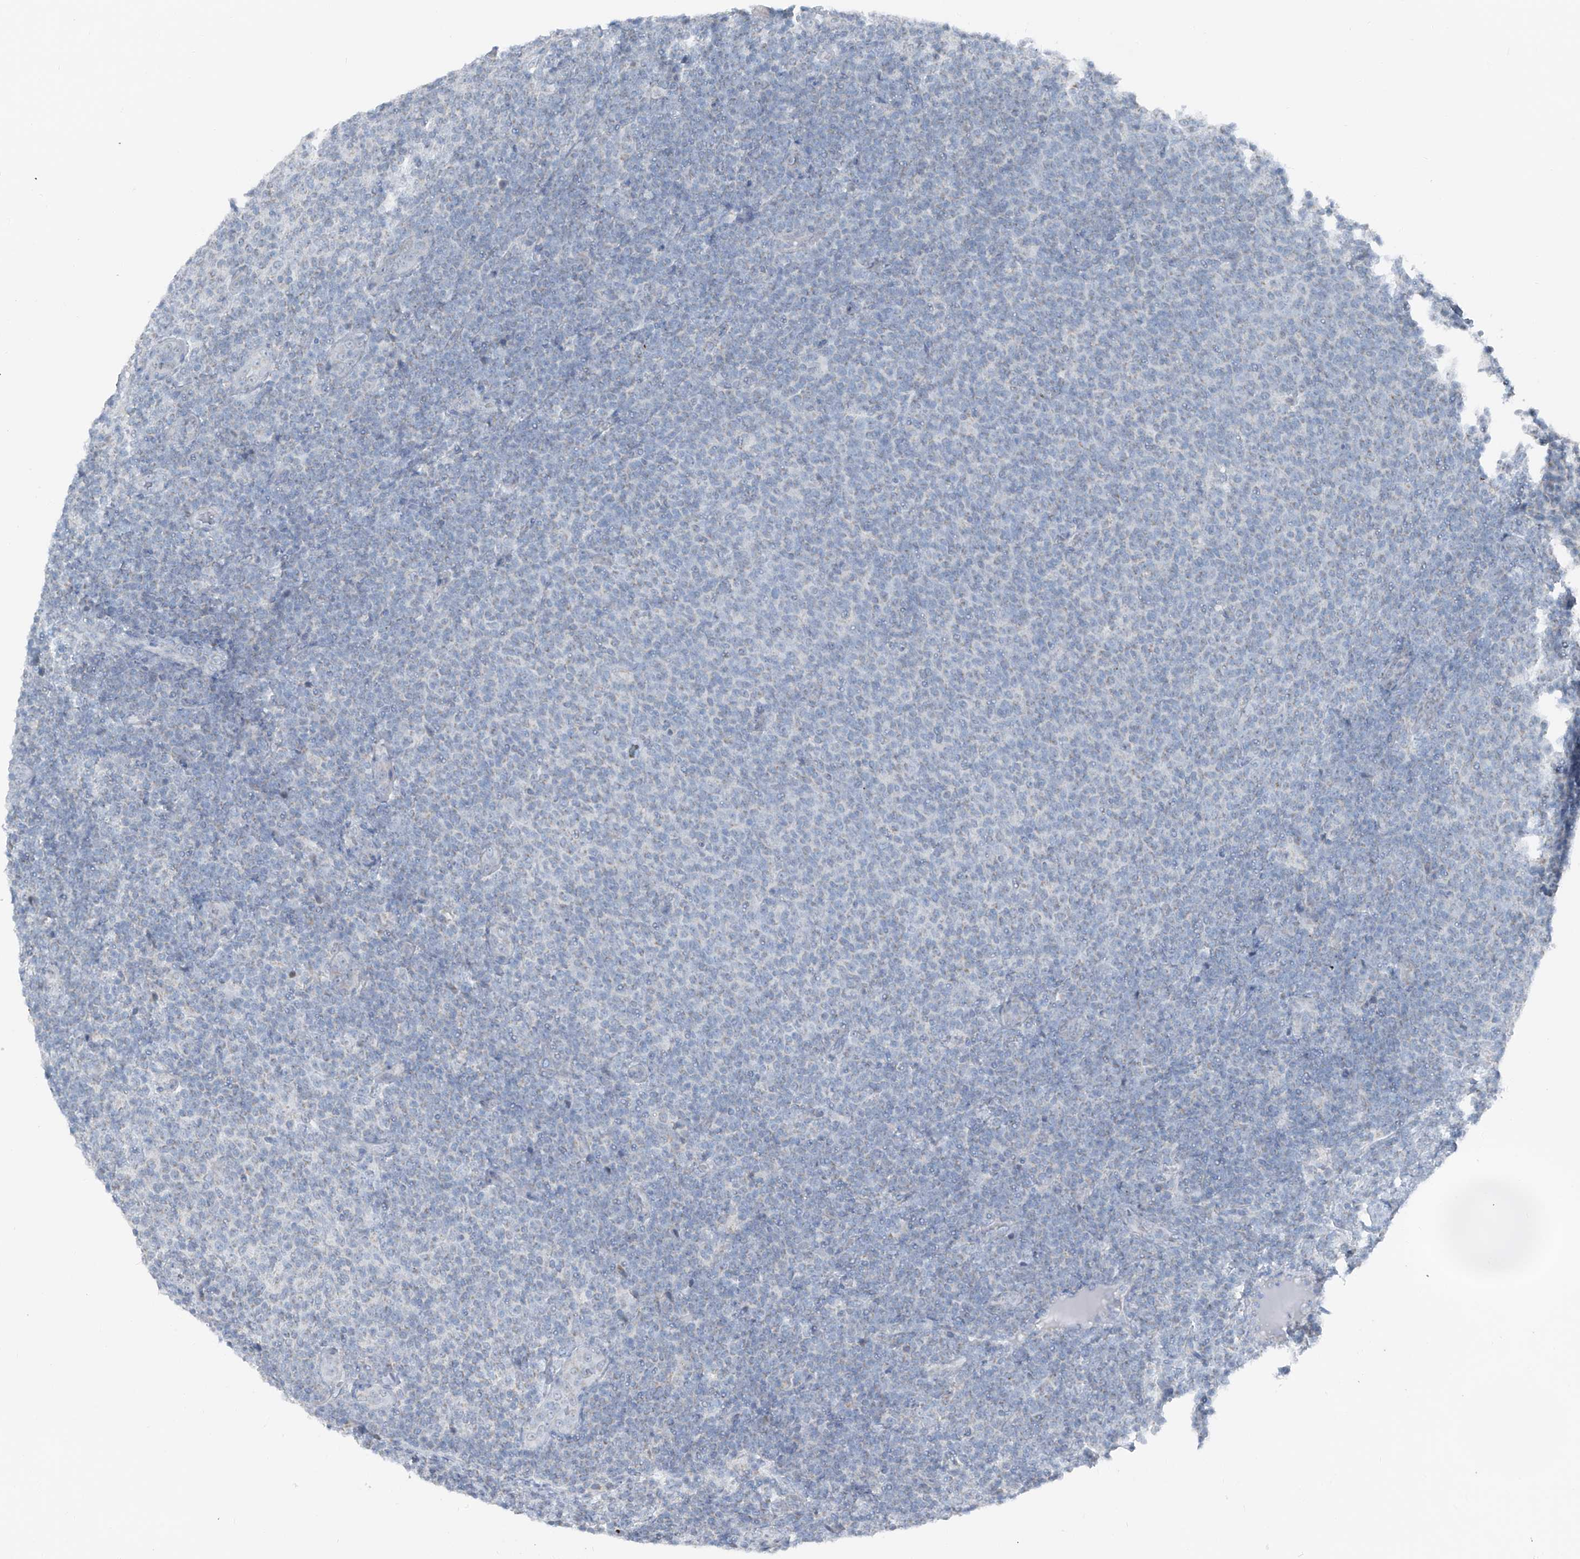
{"staining": {"intensity": "negative", "quantity": "none", "location": "none"}, "tissue": "lymphoma", "cell_type": "Tumor cells", "image_type": "cancer", "snomed": [{"axis": "morphology", "description": "Malignant lymphoma, non-Hodgkin's type, Low grade"}, {"axis": "topography", "description": "Lymph node"}], "caption": "Immunohistochemistry (IHC) micrograph of neoplastic tissue: human lymphoma stained with DAB reveals no significant protein expression in tumor cells. The staining was performed using DAB to visualize the protein expression in brown, while the nuclei were stained in blue with hematoxylin (Magnification: 20x).", "gene": "DYRK1B", "patient": {"sex": "male", "age": 66}}